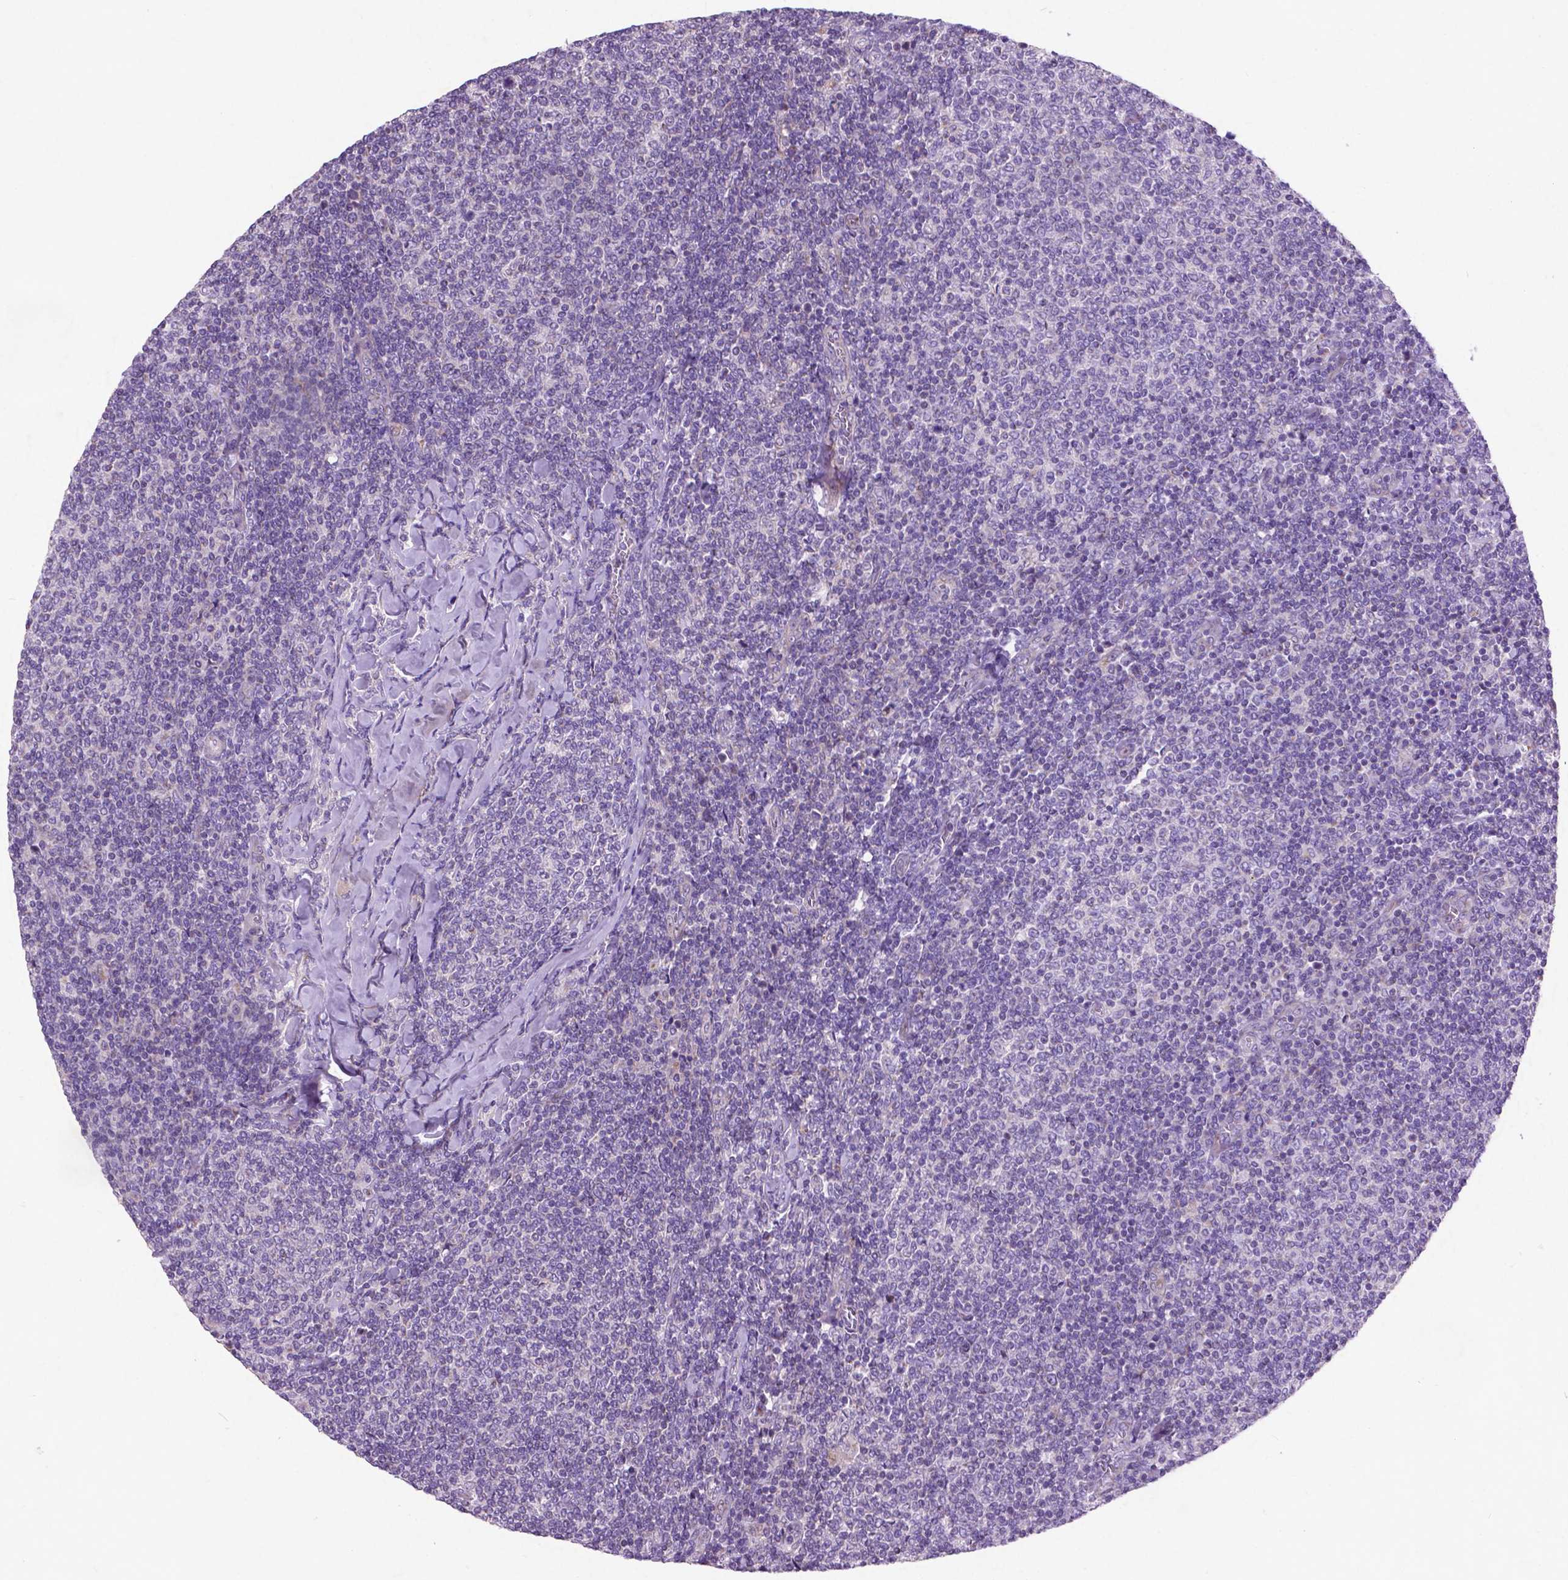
{"staining": {"intensity": "negative", "quantity": "none", "location": "none"}, "tissue": "lymphoma", "cell_type": "Tumor cells", "image_type": "cancer", "snomed": [{"axis": "morphology", "description": "Malignant lymphoma, non-Hodgkin's type, Low grade"}, {"axis": "topography", "description": "Lymph node"}], "caption": "Immunohistochemistry micrograph of neoplastic tissue: lymphoma stained with DAB shows no significant protein staining in tumor cells. The staining is performed using DAB brown chromogen with nuclei counter-stained in using hematoxylin.", "gene": "ATG4D", "patient": {"sex": "male", "age": 52}}